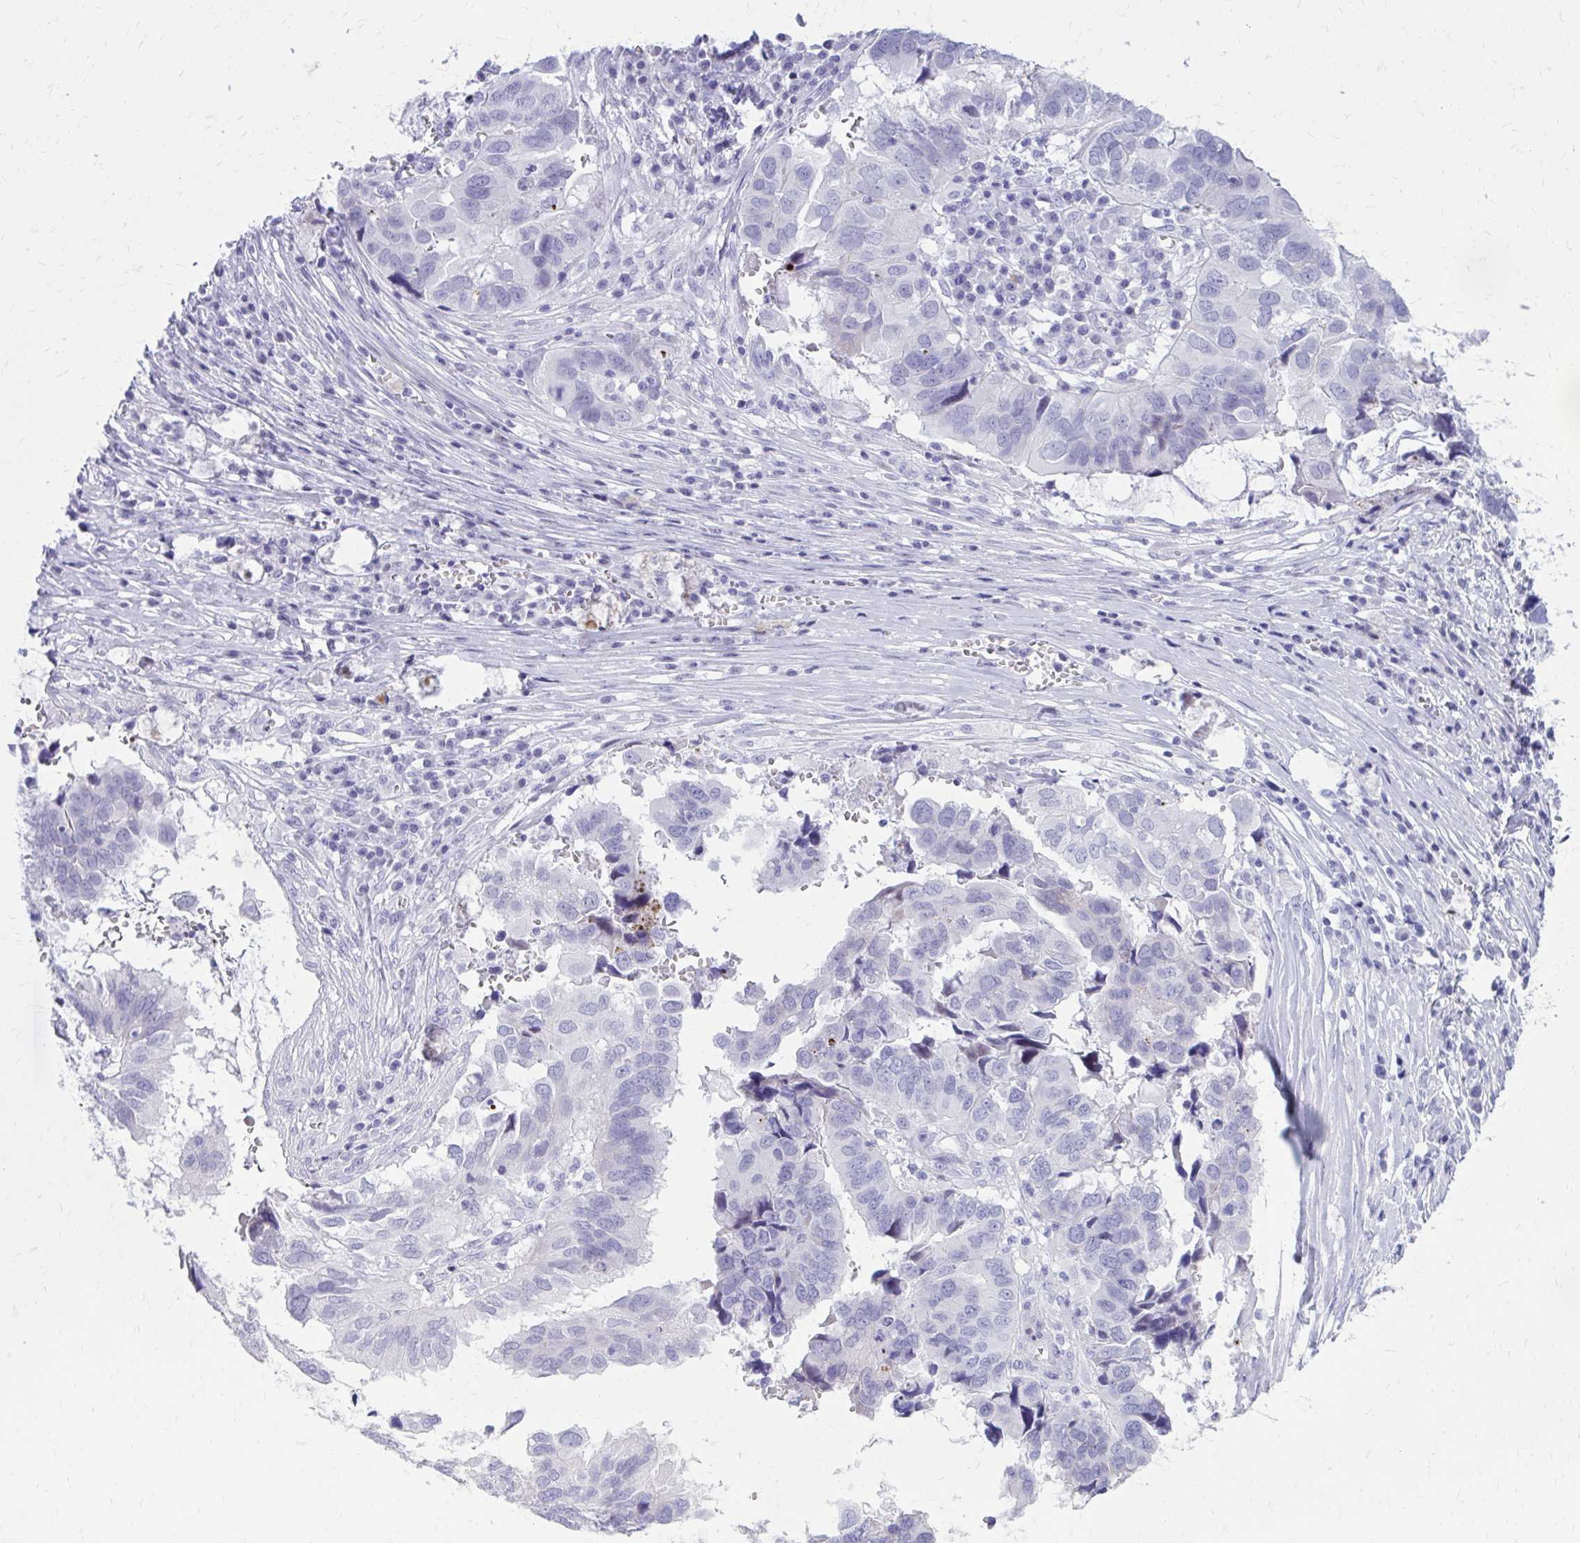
{"staining": {"intensity": "negative", "quantity": "none", "location": "none"}, "tissue": "ovarian cancer", "cell_type": "Tumor cells", "image_type": "cancer", "snomed": [{"axis": "morphology", "description": "Cystadenocarcinoma, serous, NOS"}, {"axis": "topography", "description": "Ovary"}], "caption": "Immunohistochemical staining of human serous cystadenocarcinoma (ovarian) displays no significant positivity in tumor cells. Brightfield microscopy of immunohistochemistry stained with DAB (3,3'-diaminobenzidine) (brown) and hematoxylin (blue), captured at high magnification.", "gene": "LCN15", "patient": {"sex": "female", "age": 79}}